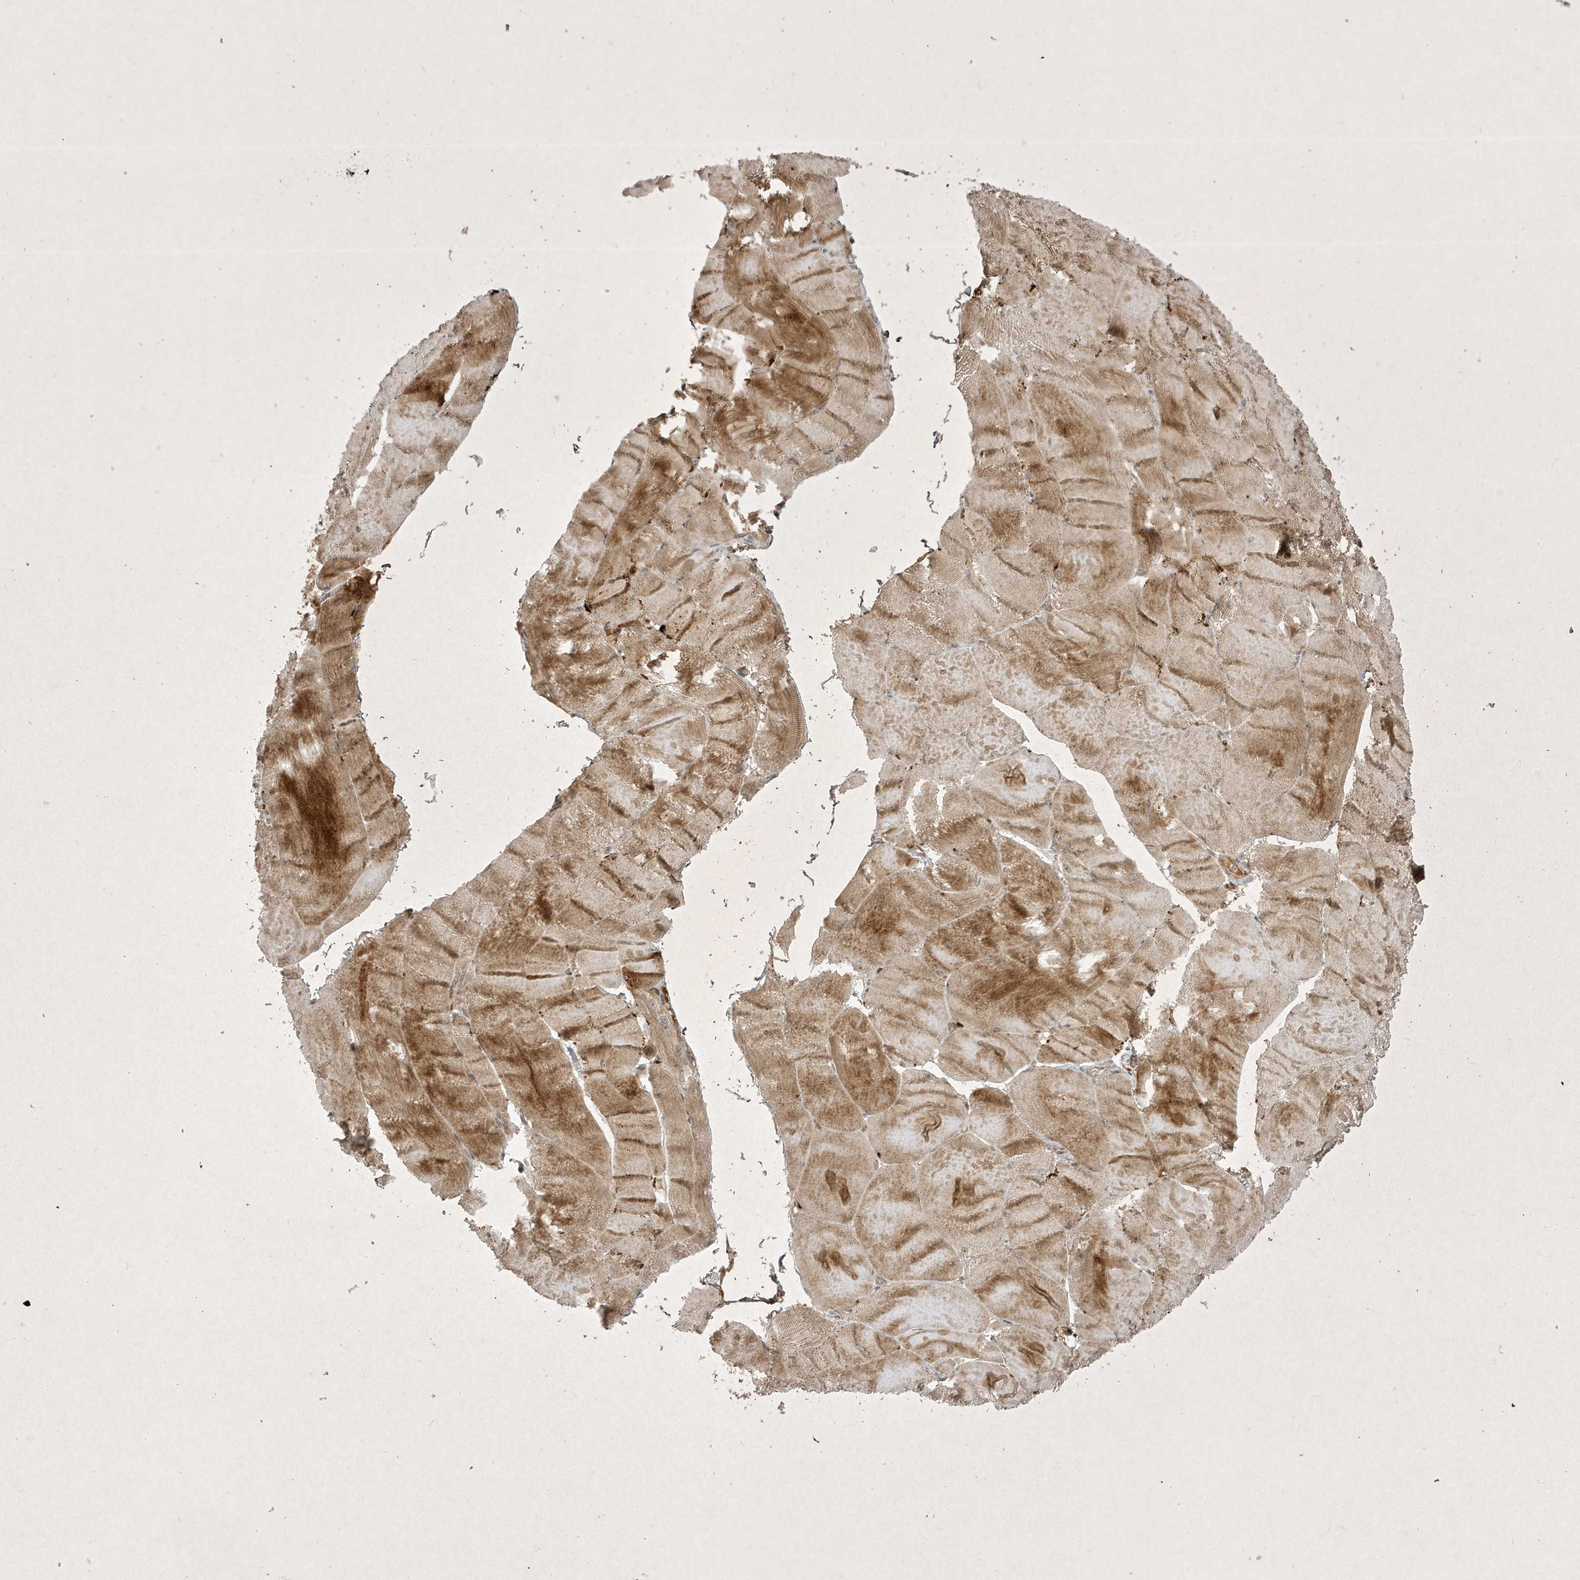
{"staining": {"intensity": "moderate", "quantity": ">75%", "location": "cytoplasmic/membranous"}, "tissue": "skeletal muscle", "cell_type": "Myocytes", "image_type": "normal", "snomed": [{"axis": "morphology", "description": "Normal tissue, NOS"}, {"axis": "morphology", "description": "Basal cell carcinoma"}, {"axis": "topography", "description": "Skeletal muscle"}], "caption": "Protein staining of benign skeletal muscle displays moderate cytoplasmic/membranous positivity in about >75% of myocytes. (DAB (3,3'-diaminobenzidine) IHC, brown staining for protein, blue staining for nuclei).", "gene": "FAM83C", "patient": {"sex": "female", "age": 64}}